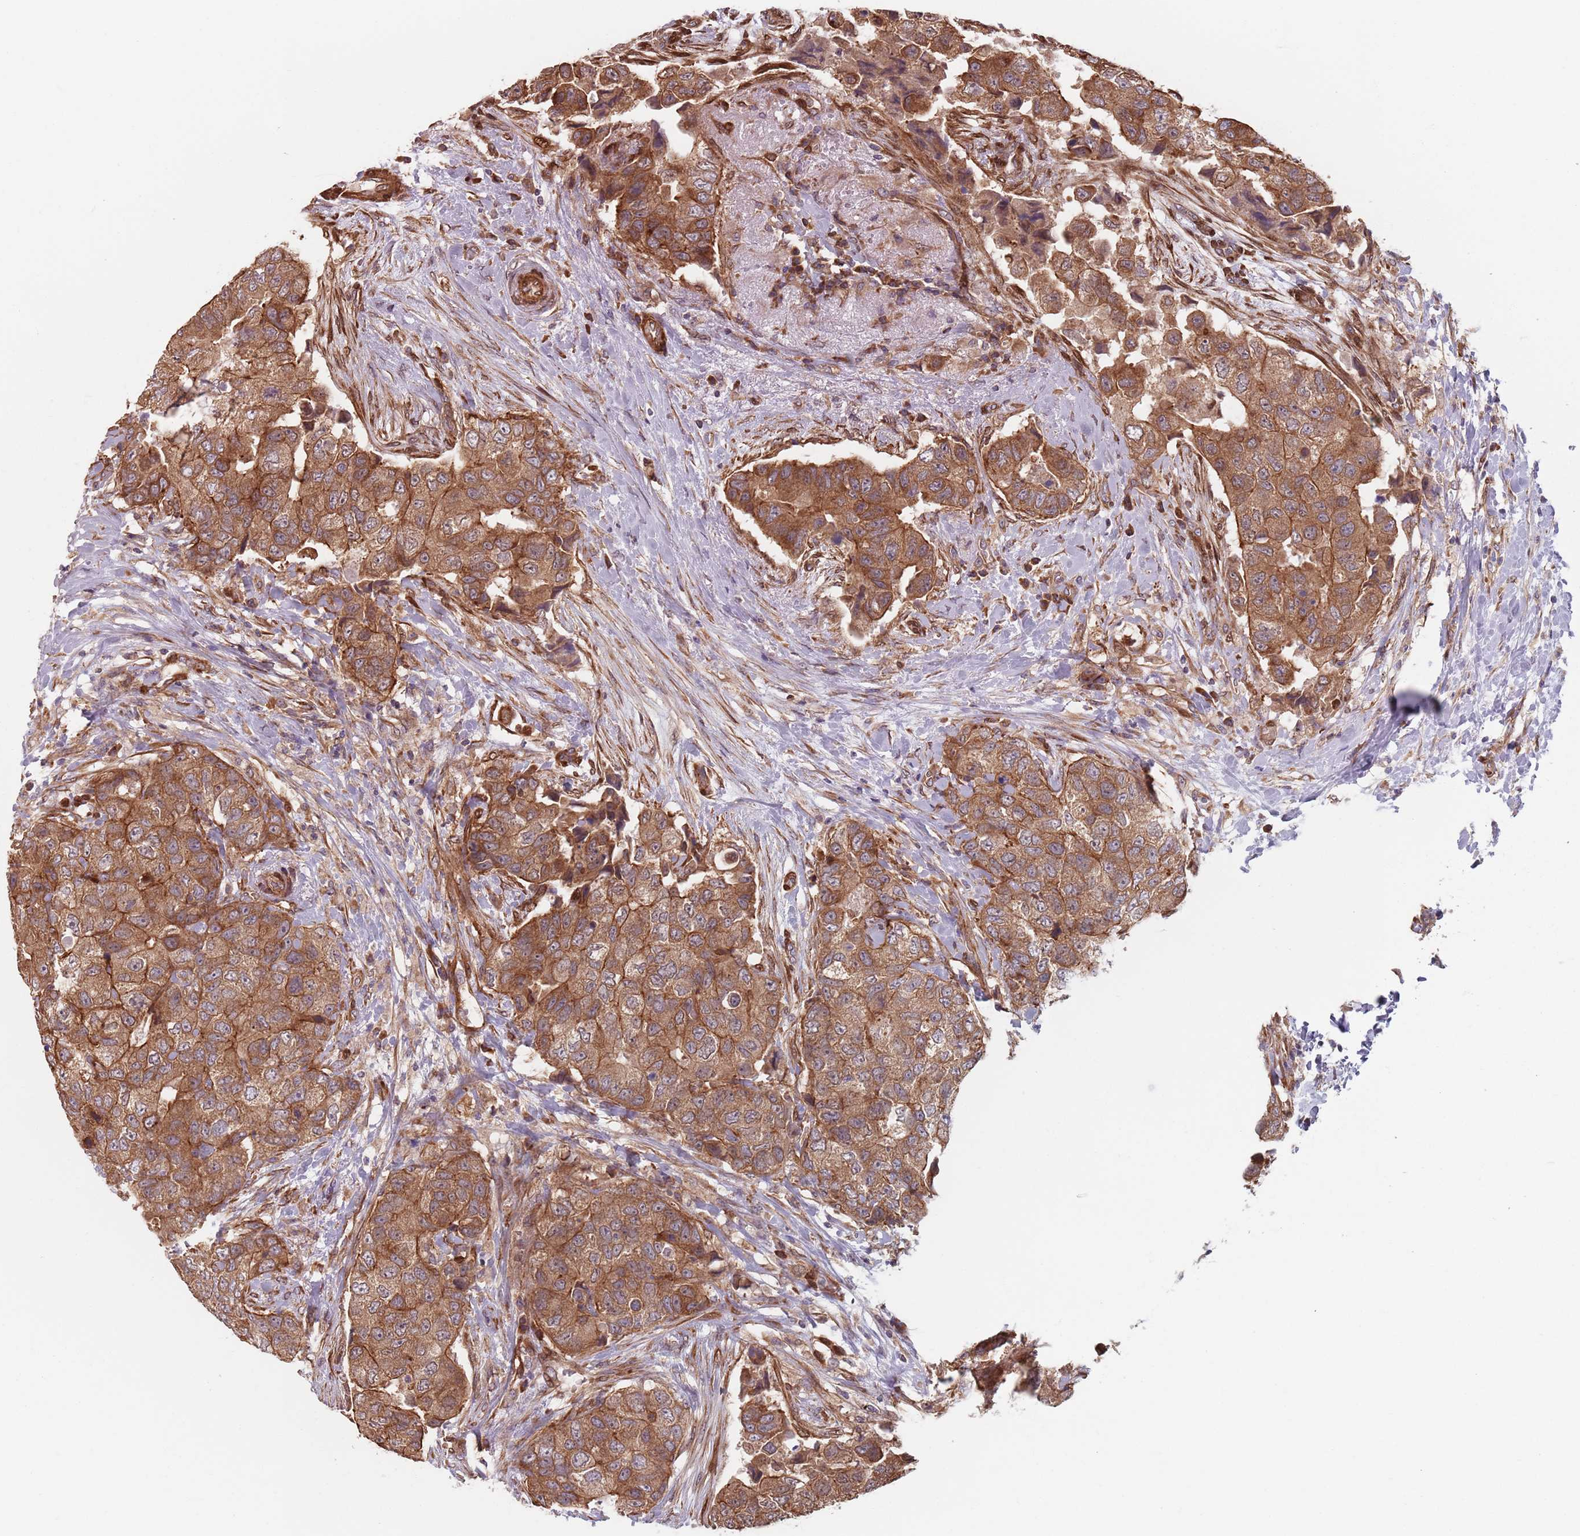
{"staining": {"intensity": "moderate", "quantity": ">75%", "location": "cytoplasmic/membranous"}, "tissue": "breast cancer", "cell_type": "Tumor cells", "image_type": "cancer", "snomed": [{"axis": "morphology", "description": "Normal tissue, NOS"}, {"axis": "morphology", "description": "Duct carcinoma"}, {"axis": "topography", "description": "Breast"}], "caption": "Protein staining shows moderate cytoplasmic/membranous expression in about >75% of tumor cells in breast intraductal carcinoma.", "gene": "NOTCH3", "patient": {"sex": "female", "age": 62}}